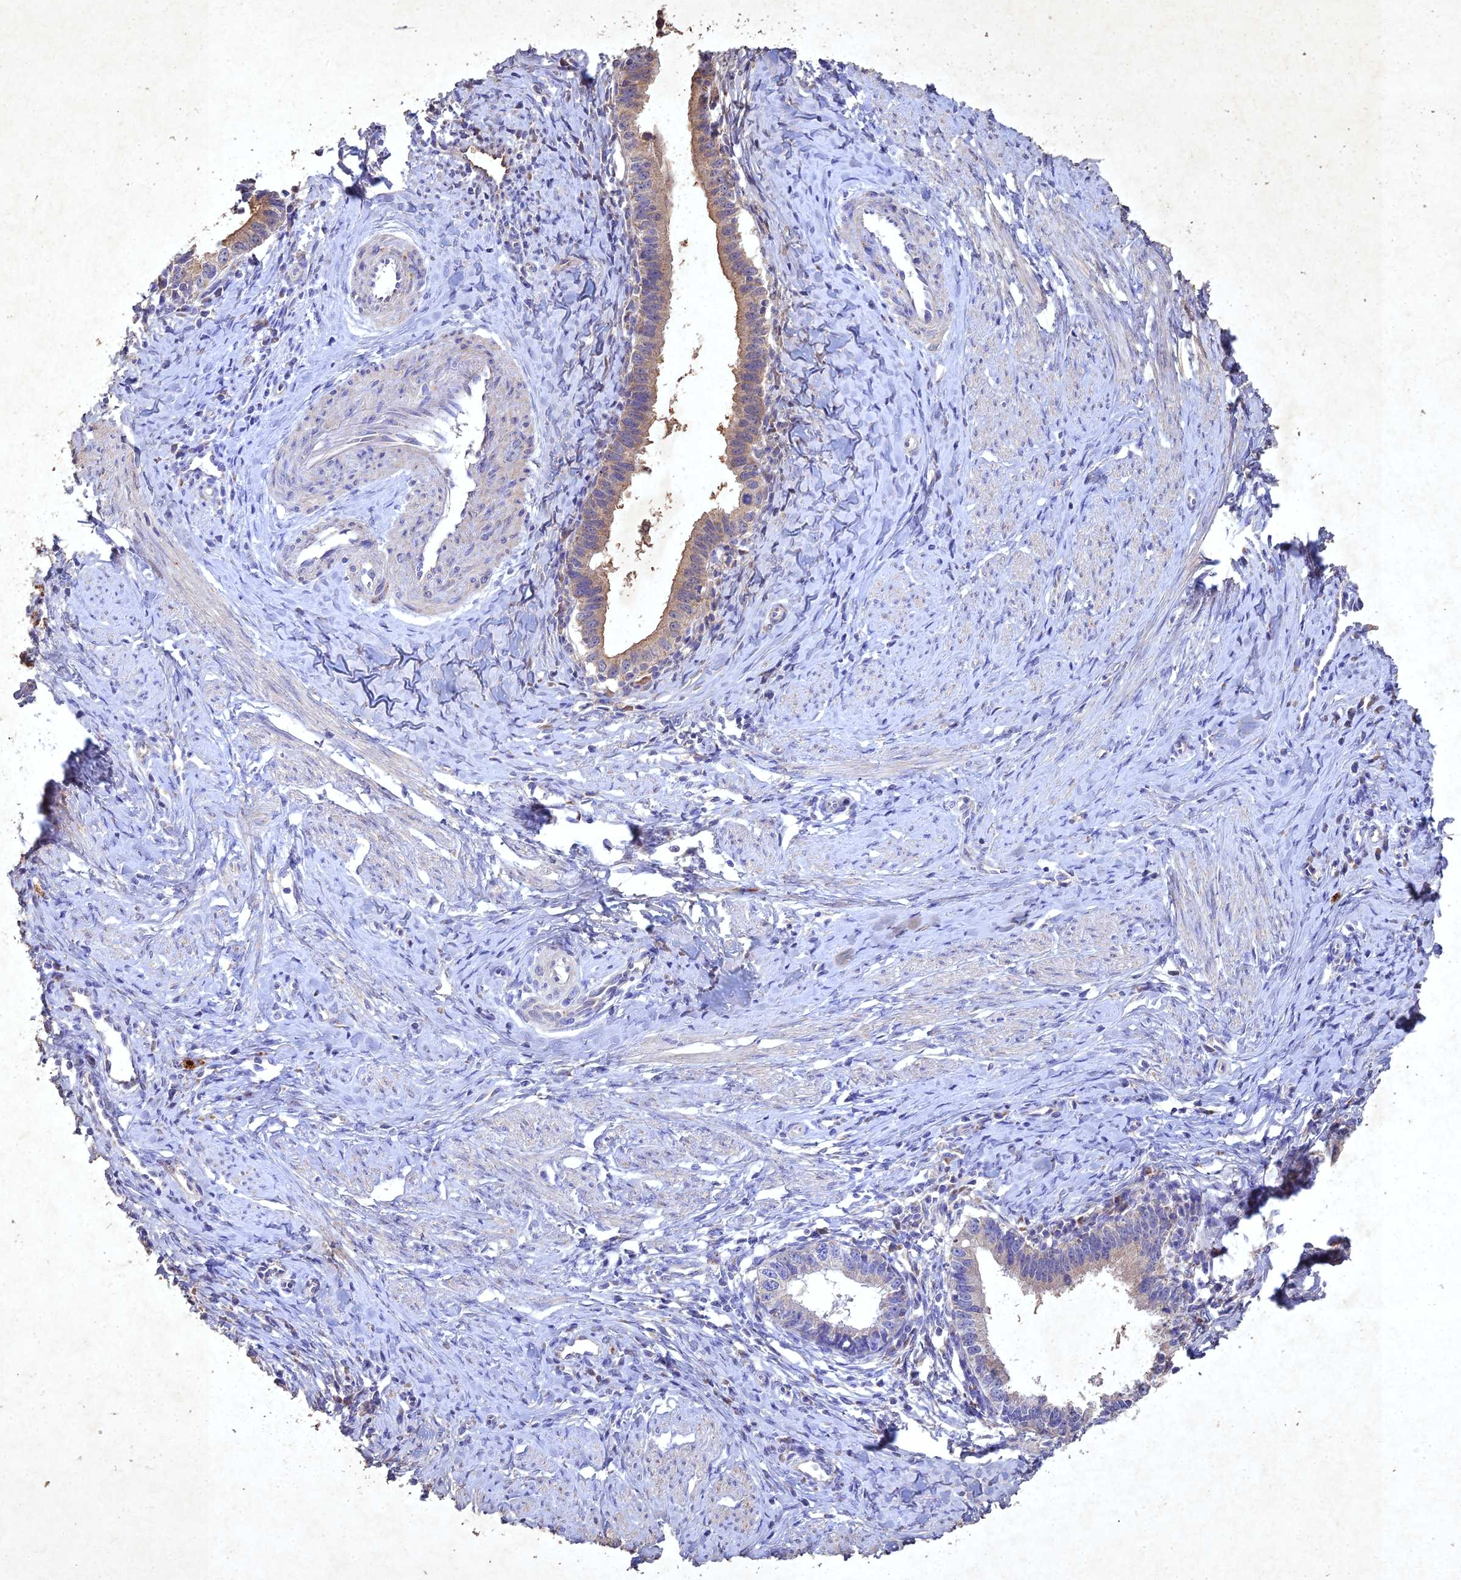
{"staining": {"intensity": "weak", "quantity": "25%-75%", "location": "cytoplasmic/membranous"}, "tissue": "cervical cancer", "cell_type": "Tumor cells", "image_type": "cancer", "snomed": [{"axis": "morphology", "description": "Adenocarcinoma, NOS"}, {"axis": "topography", "description": "Cervix"}], "caption": "IHC histopathology image of neoplastic tissue: human cervical adenocarcinoma stained using immunohistochemistry (IHC) displays low levels of weak protein expression localized specifically in the cytoplasmic/membranous of tumor cells, appearing as a cytoplasmic/membranous brown color.", "gene": "NDUFV1", "patient": {"sex": "female", "age": 36}}